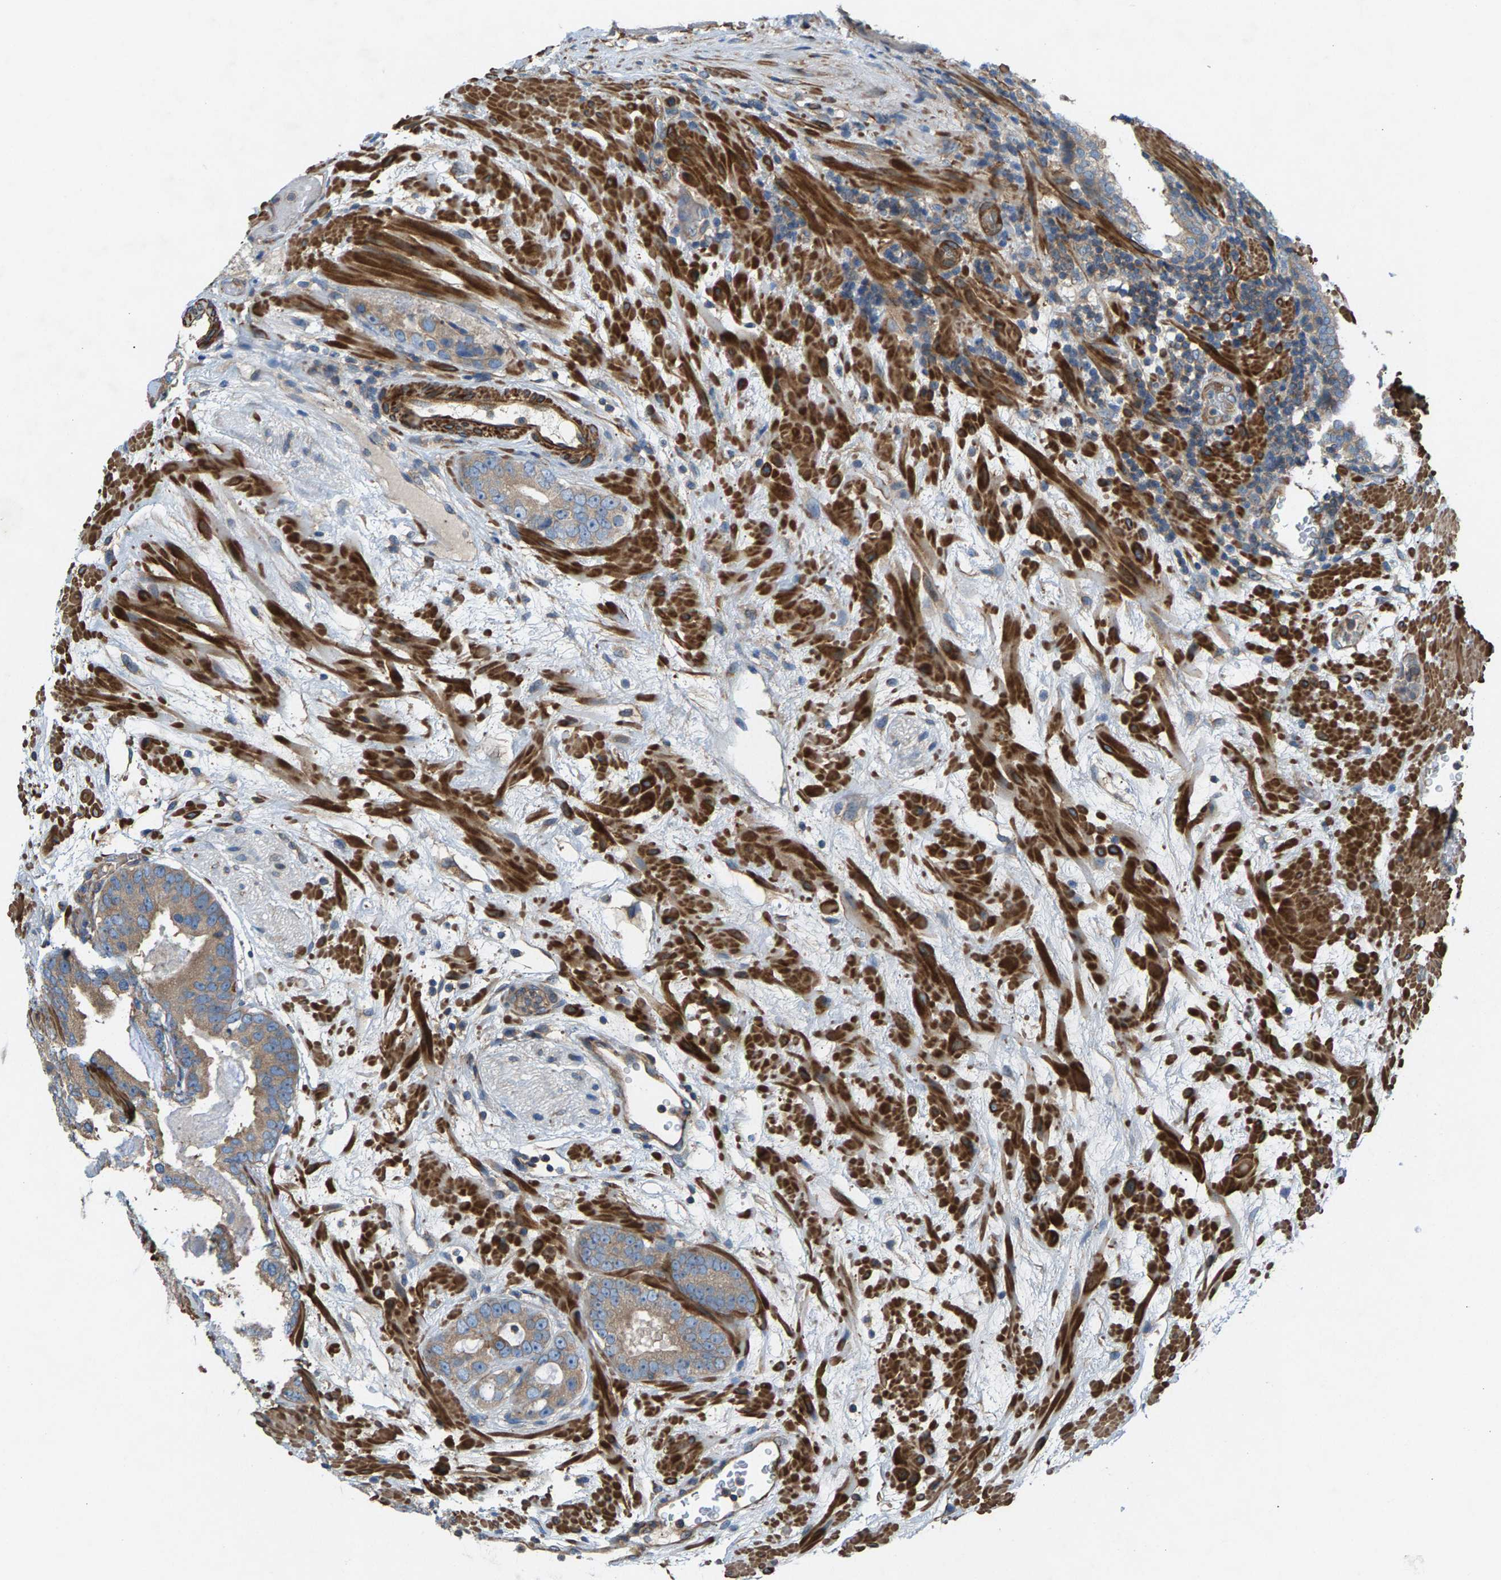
{"staining": {"intensity": "weak", "quantity": ">75%", "location": "cytoplasmic/membranous"}, "tissue": "prostate cancer", "cell_type": "Tumor cells", "image_type": "cancer", "snomed": [{"axis": "morphology", "description": "Adenocarcinoma, Low grade"}, {"axis": "topography", "description": "Prostate"}], "caption": "The histopathology image displays staining of prostate low-grade adenocarcinoma, revealing weak cytoplasmic/membranous protein staining (brown color) within tumor cells.", "gene": "PDCL", "patient": {"sex": "male", "age": 69}}